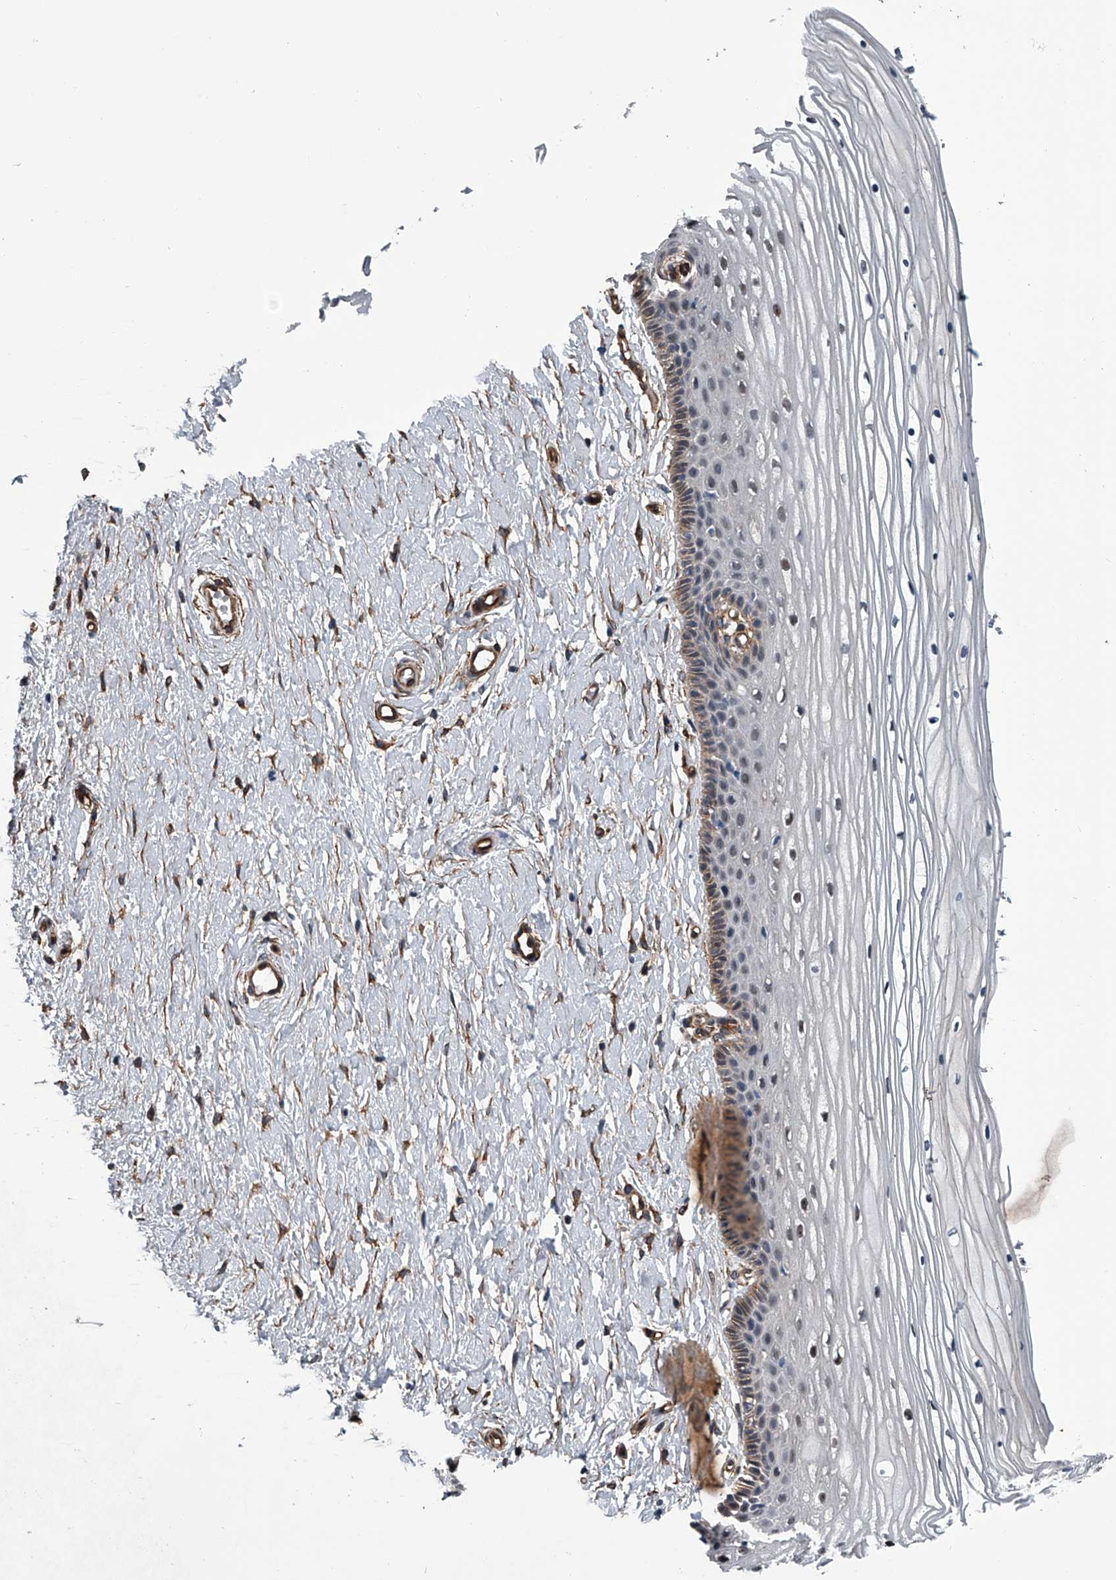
{"staining": {"intensity": "weak", "quantity": "<25%", "location": "cytoplasmic/membranous"}, "tissue": "vagina", "cell_type": "Squamous epithelial cells", "image_type": "normal", "snomed": [{"axis": "morphology", "description": "Normal tissue, NOS"}, {"axis": "topography", "description": "Vagina"}, {"axis": "topography", "description": "Cervix"}], "caption": "DAB immunohistochemical staining of normal vagina demonstrates no significant staining in squamous epithelial cells.", "gene": "LDLRAD2", "patient": {"sex": "female", "age": 40}}